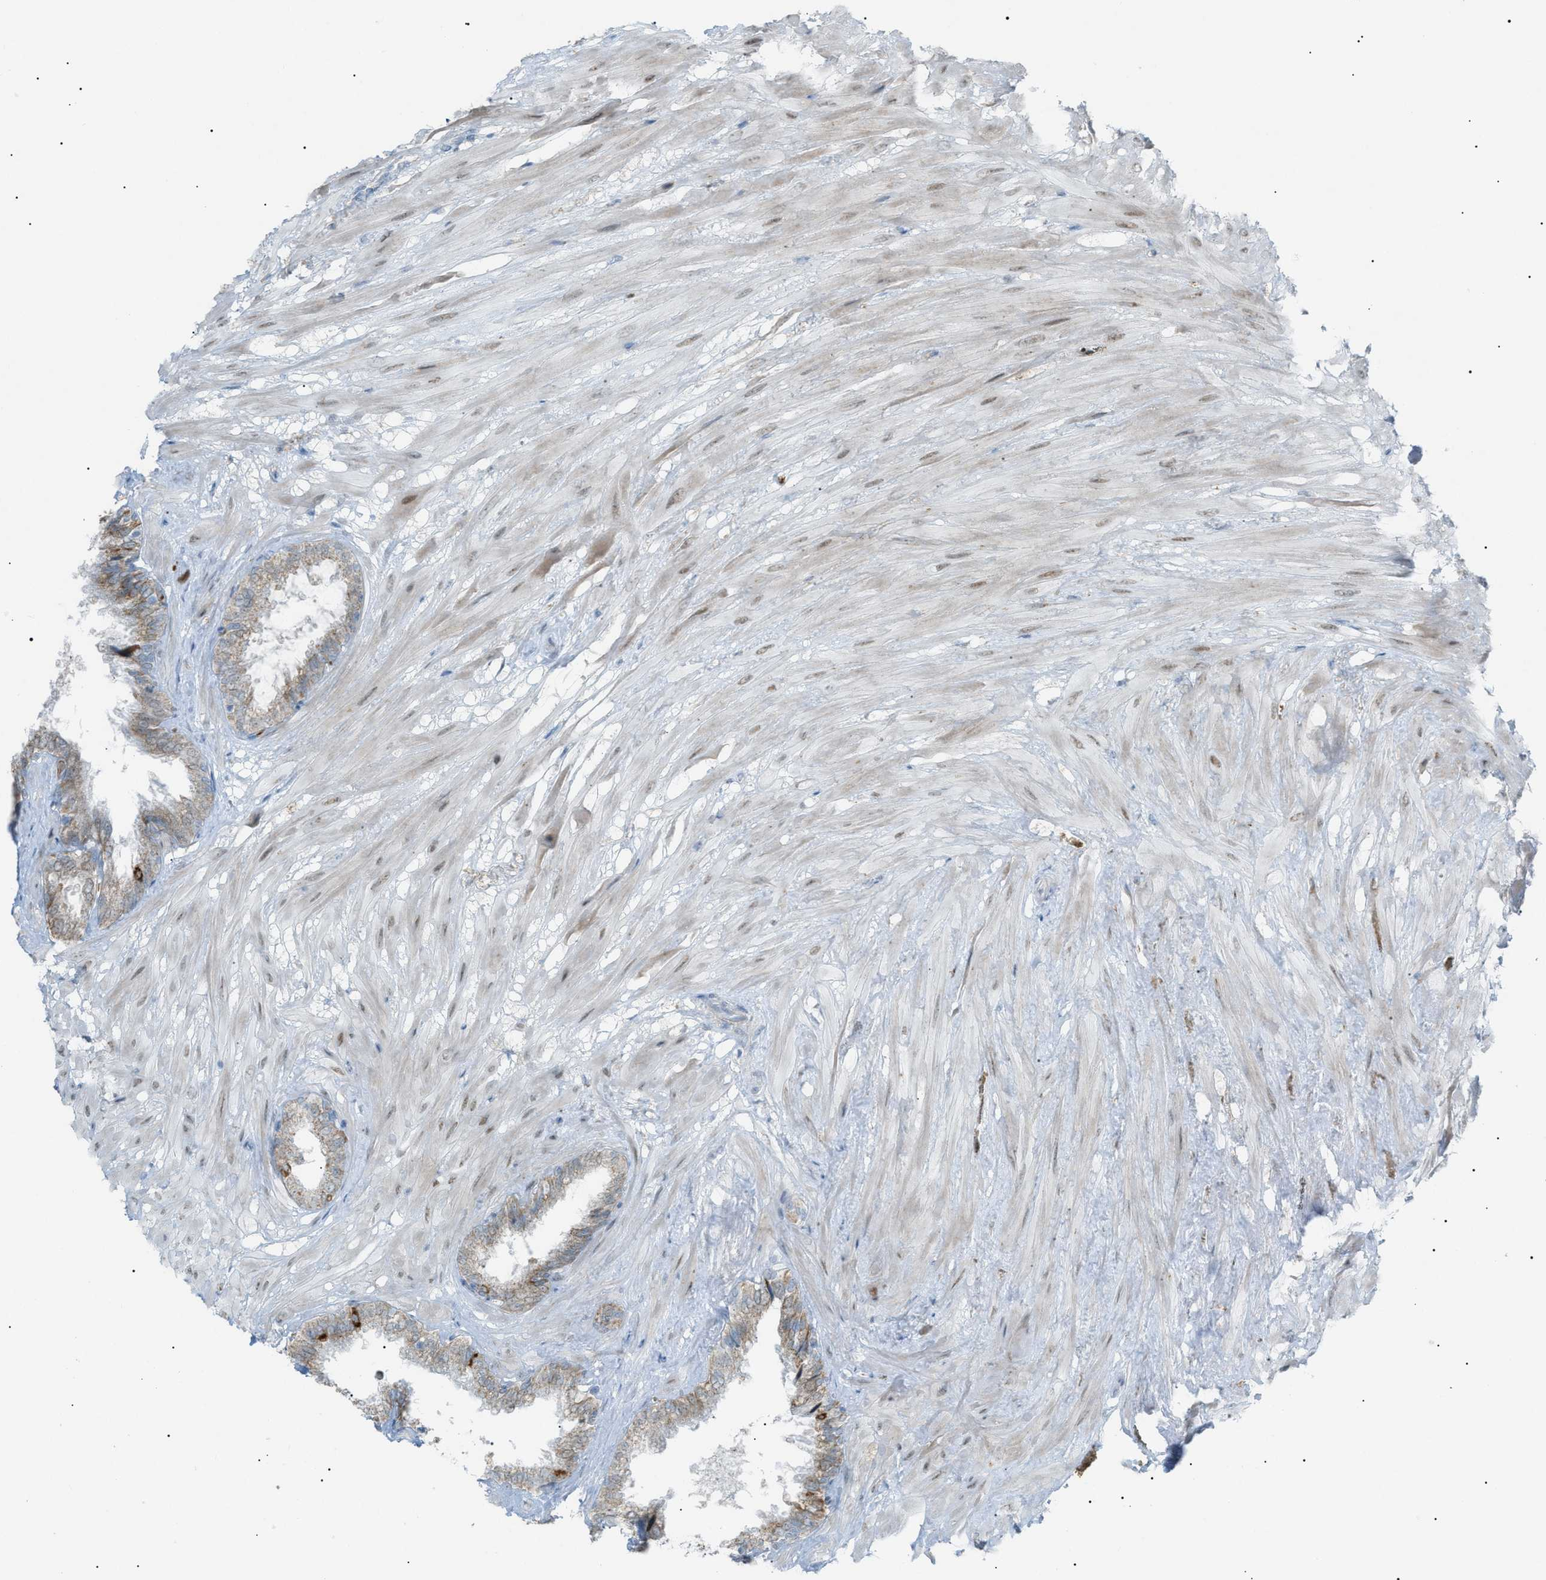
{"staining": {"intensity": "moderate", "quantity": ">75%", "location": "cytoplasmic/membranous"}, "tissue": "seminal vesicle", "cell_type": "Glandular cells", "image_type": "normal", "snomed": [{"axis": "morphology", "description": "Normal tissue, NOS"}, {"axis": "topography", "description": "Seminal veicle"}], "caption": "Glandular cells reveal medium levels of moderate cytoplasmic/membranous staining in approximately >75% of cells in benign seminal vesicle.", "gene": "ZNF516", "patient": {"sex": "male", "age": 46}}